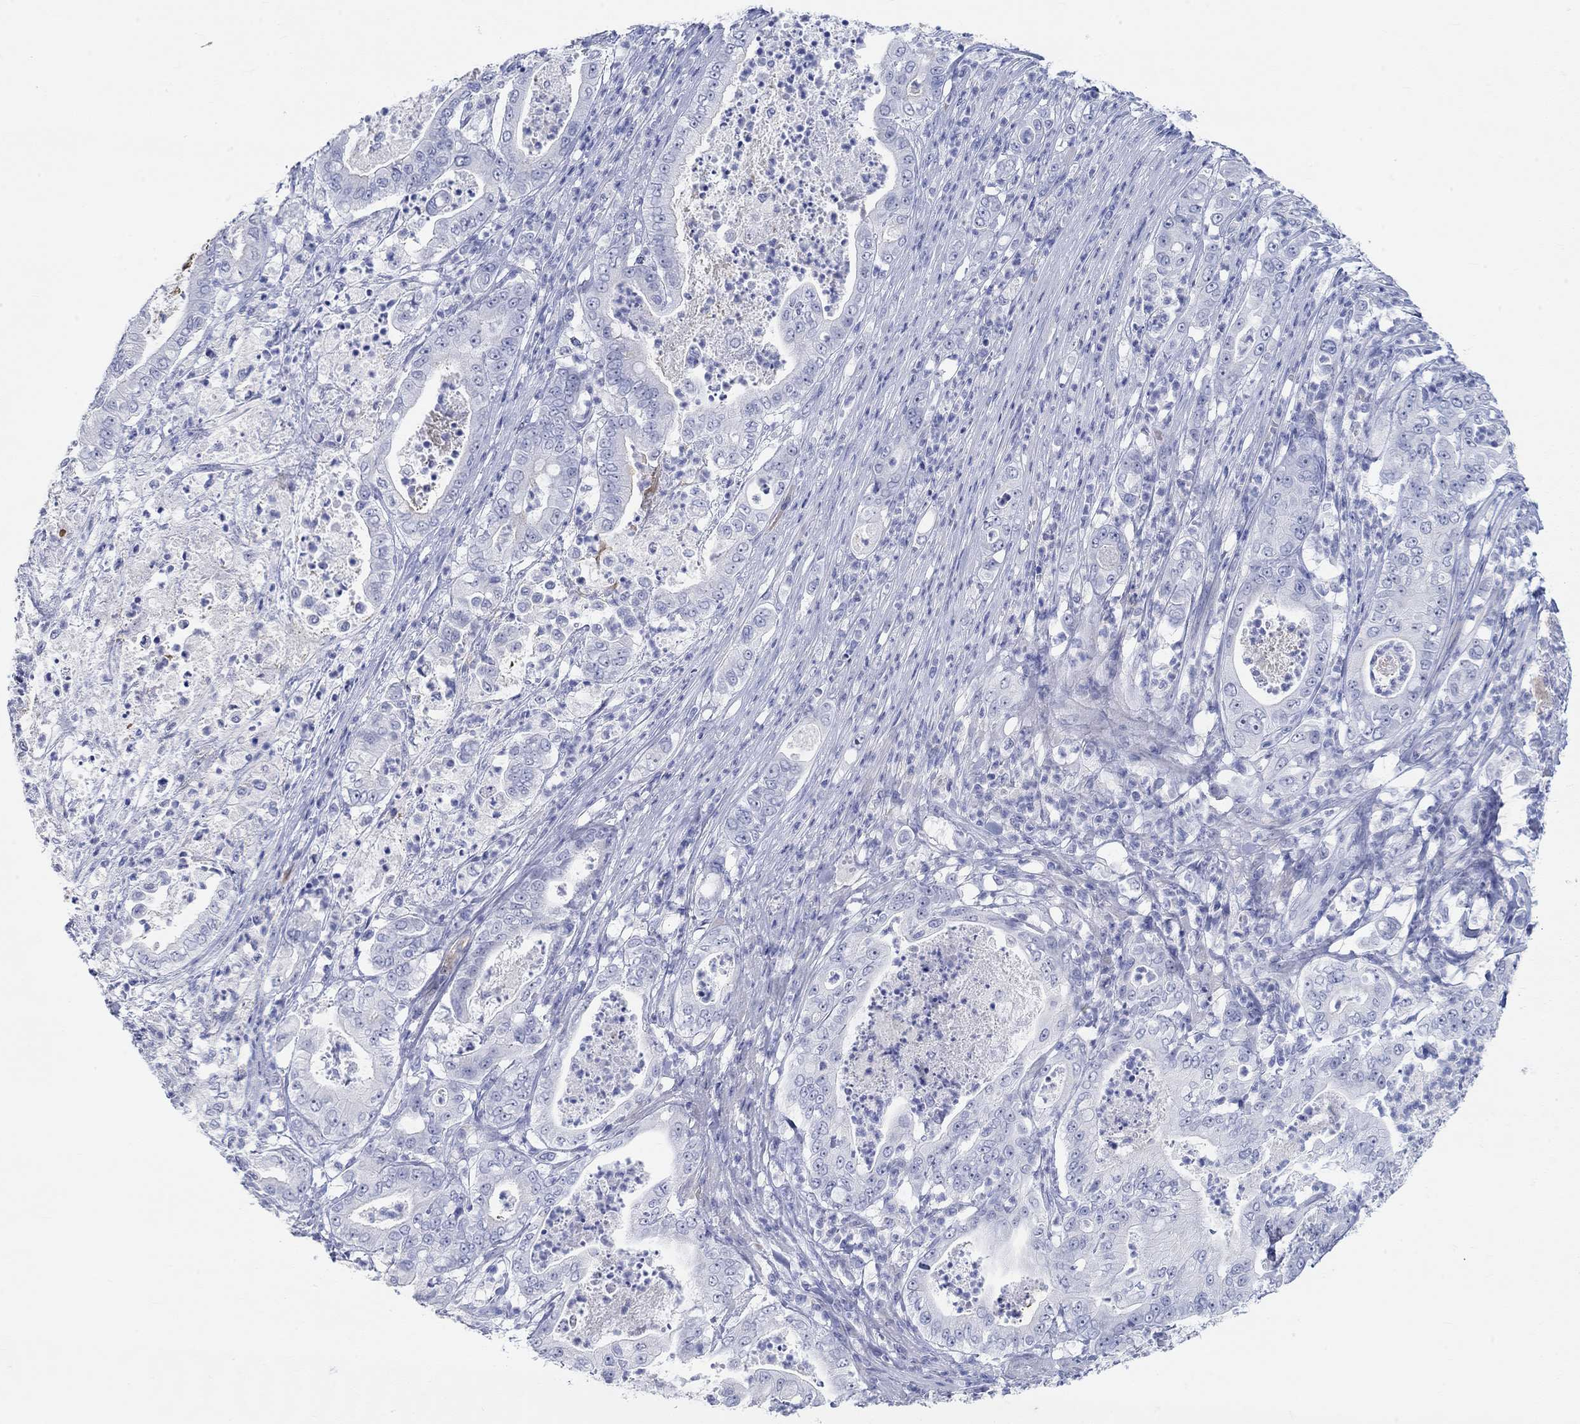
{"staining": {"intensity": "negative", "quantity": "none", "location": "none"}, "tissue": "pancreatic cancer", "cell_type": "Tumor cells", "image_type": "cancer", "snomed": [{"axis": "morphology", "description": "Adenocarcinoma, NOS"}, {"axis": "topography", "description": "Pancreas"}], "caption": "Pancreatic adenocarcinoma stained for a protein using IHC reveals no staining tumor cells.", "gene": "GRIA3", "patient": {"sex": "male", "age": 71}}